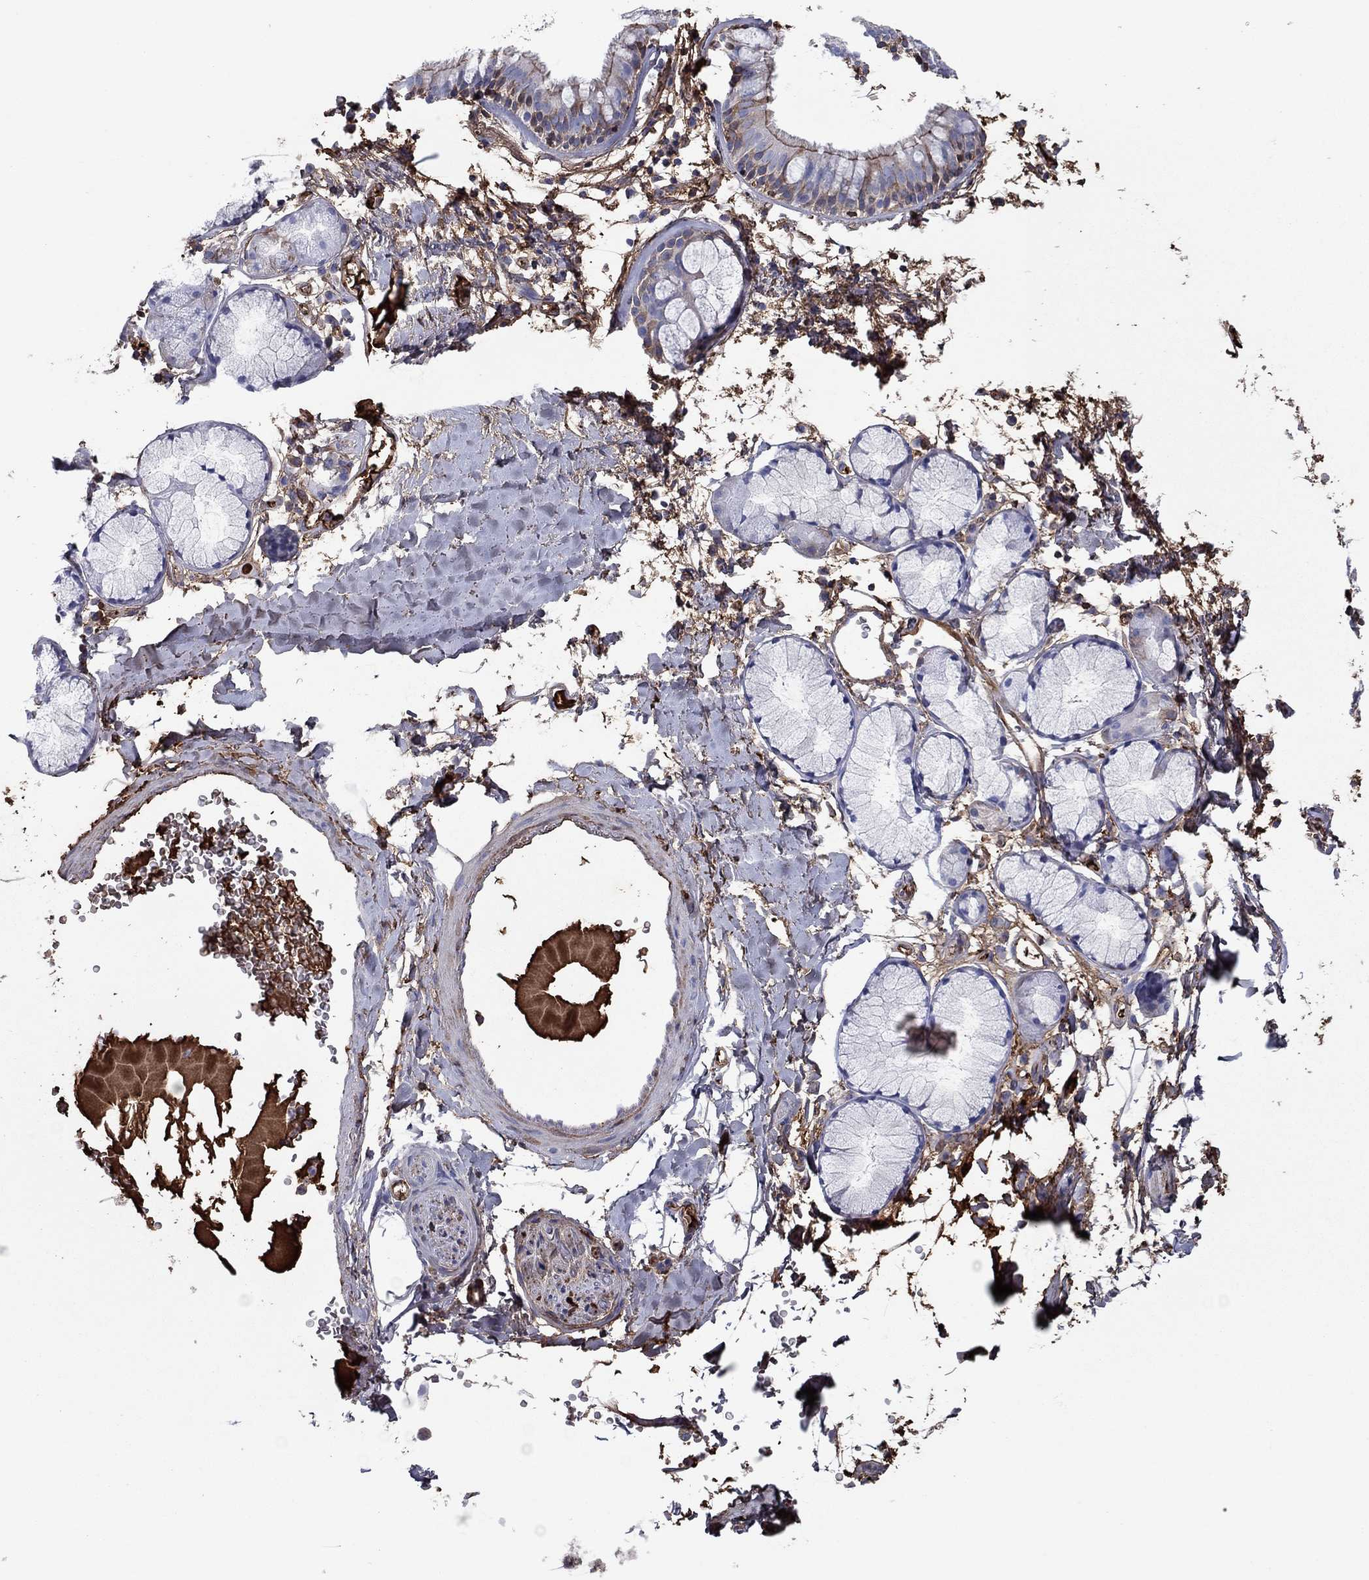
{"staining": {"intensity": "weak", "quantity": "25%-75%", "location": "cytoplasmic/membranous"}, "tissue": "bronchus", "cell_type": "Respiratory epithelial cells", "image_type": "normal", "snomed": [{"axis": "morphology", "description": "Normal tissue, NOS"}, {"axis": "morphology", "description": "Squamous cell carcinoma, NOS"}, {"axis": "topography", "description": "Cartilage tissue"}, {"axis": "topography", "description": "Bronchus"}], "caption": "The image displays staining of normal bronchus, revealing weak cytoplasmic/membranous protein expression (brown color) within respiratory epithelial cells. (Brightfield microscopy of DAB IHC at high magnification).", "gene": "HPX", "patient": {"sex": "male", "age": 72}}